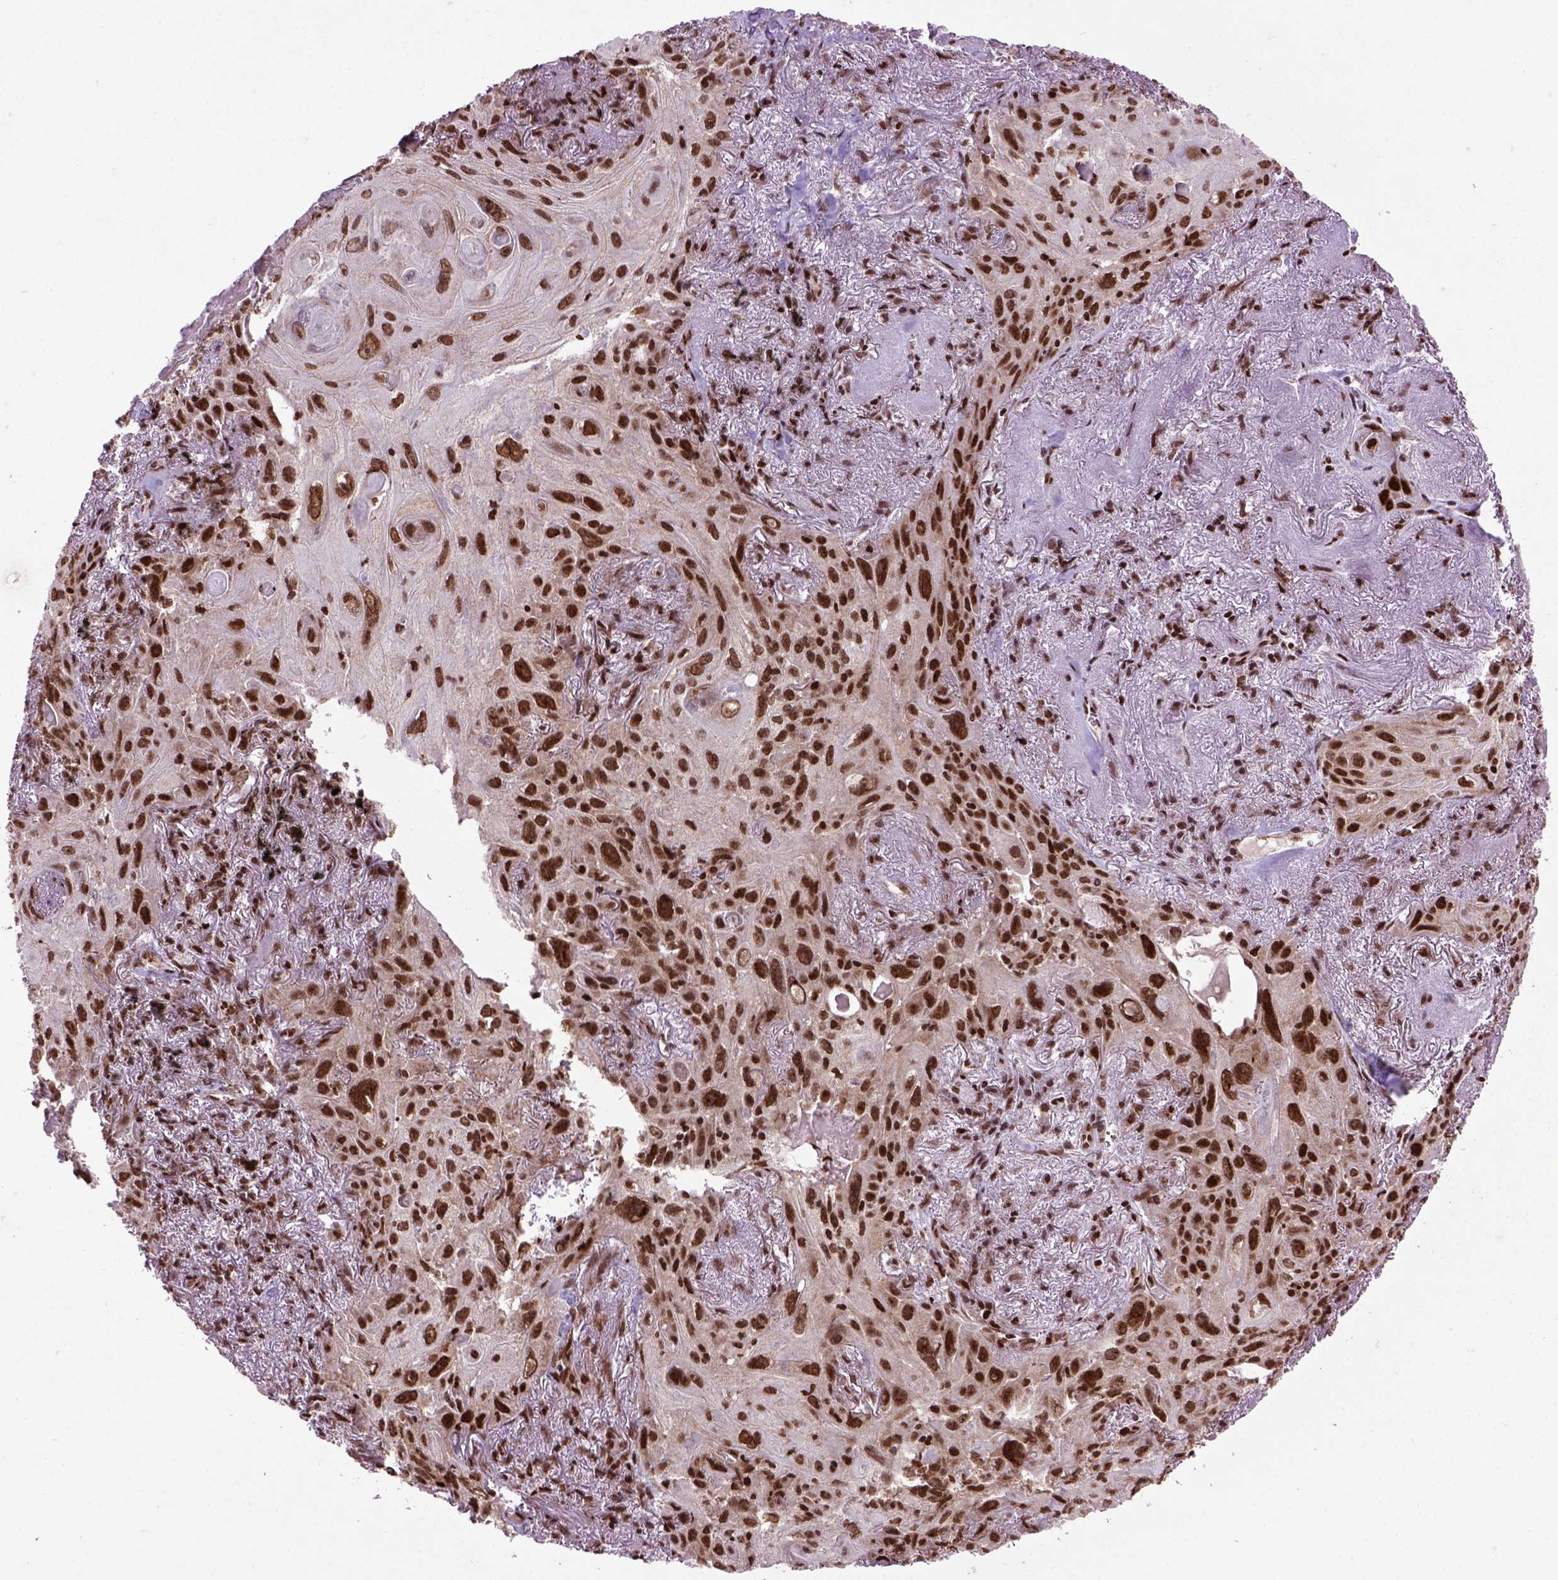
{"staining": {"intensity": "strong", "quantity": ">75%", "location": "nuclear"}, "tissue": "lung cancer", "cell_type": "Tumor cells", "image_type": "cancer", "snomed": [{"axis": "morphology", "description": "Squamous cell carcinoma, NOS"}, {"axis": "topography", "description": "Lung"}], "caption": "Lung cancer stained with DAB (3,3'-diaminobenzidine) IHC exhibits high levels of strong nuclear expression in about >75% of tumor cells.", "gene": "CELF1", "patient": {"sex": "male", "age": 79}}